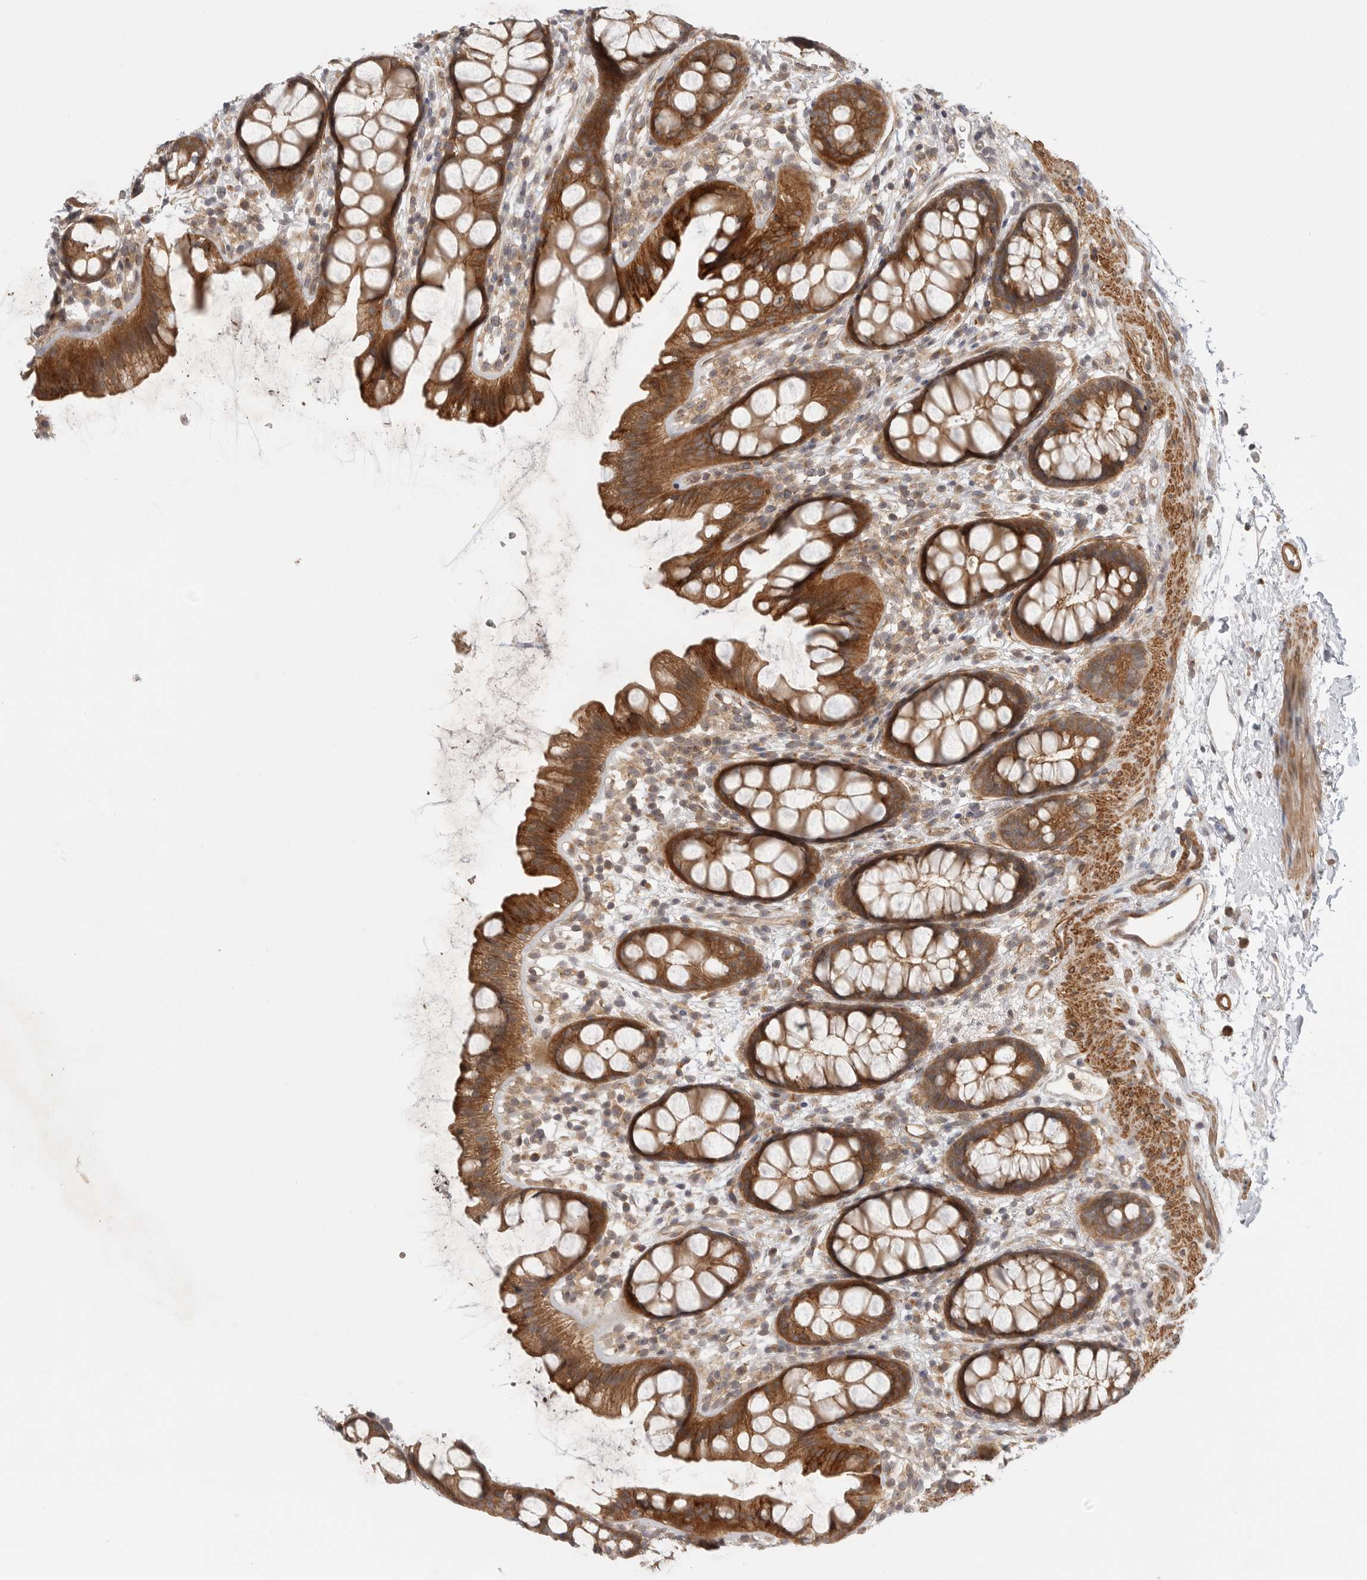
{"staining": {"intensity": "strong", "quantity": ">75%", "location": "cytoplasmic/membranous"}, "tissue": "rectum", "cell_type": "Glandular cells", "image_type": "normal", "snomed": [{"axis": "morphology", "description": "Normal tissue, NOS"}, {"axis": "topography", "description": "Rectum"}], "caption": "This photomicrograph displays immunohistochemistry (IHC) staining of benign rectum, with high strong cytoplasmic/membranous positivity in about >75% of glandular cells.", "gene": "CCPG1", "patient": {"sex": "female", "age": 65}}